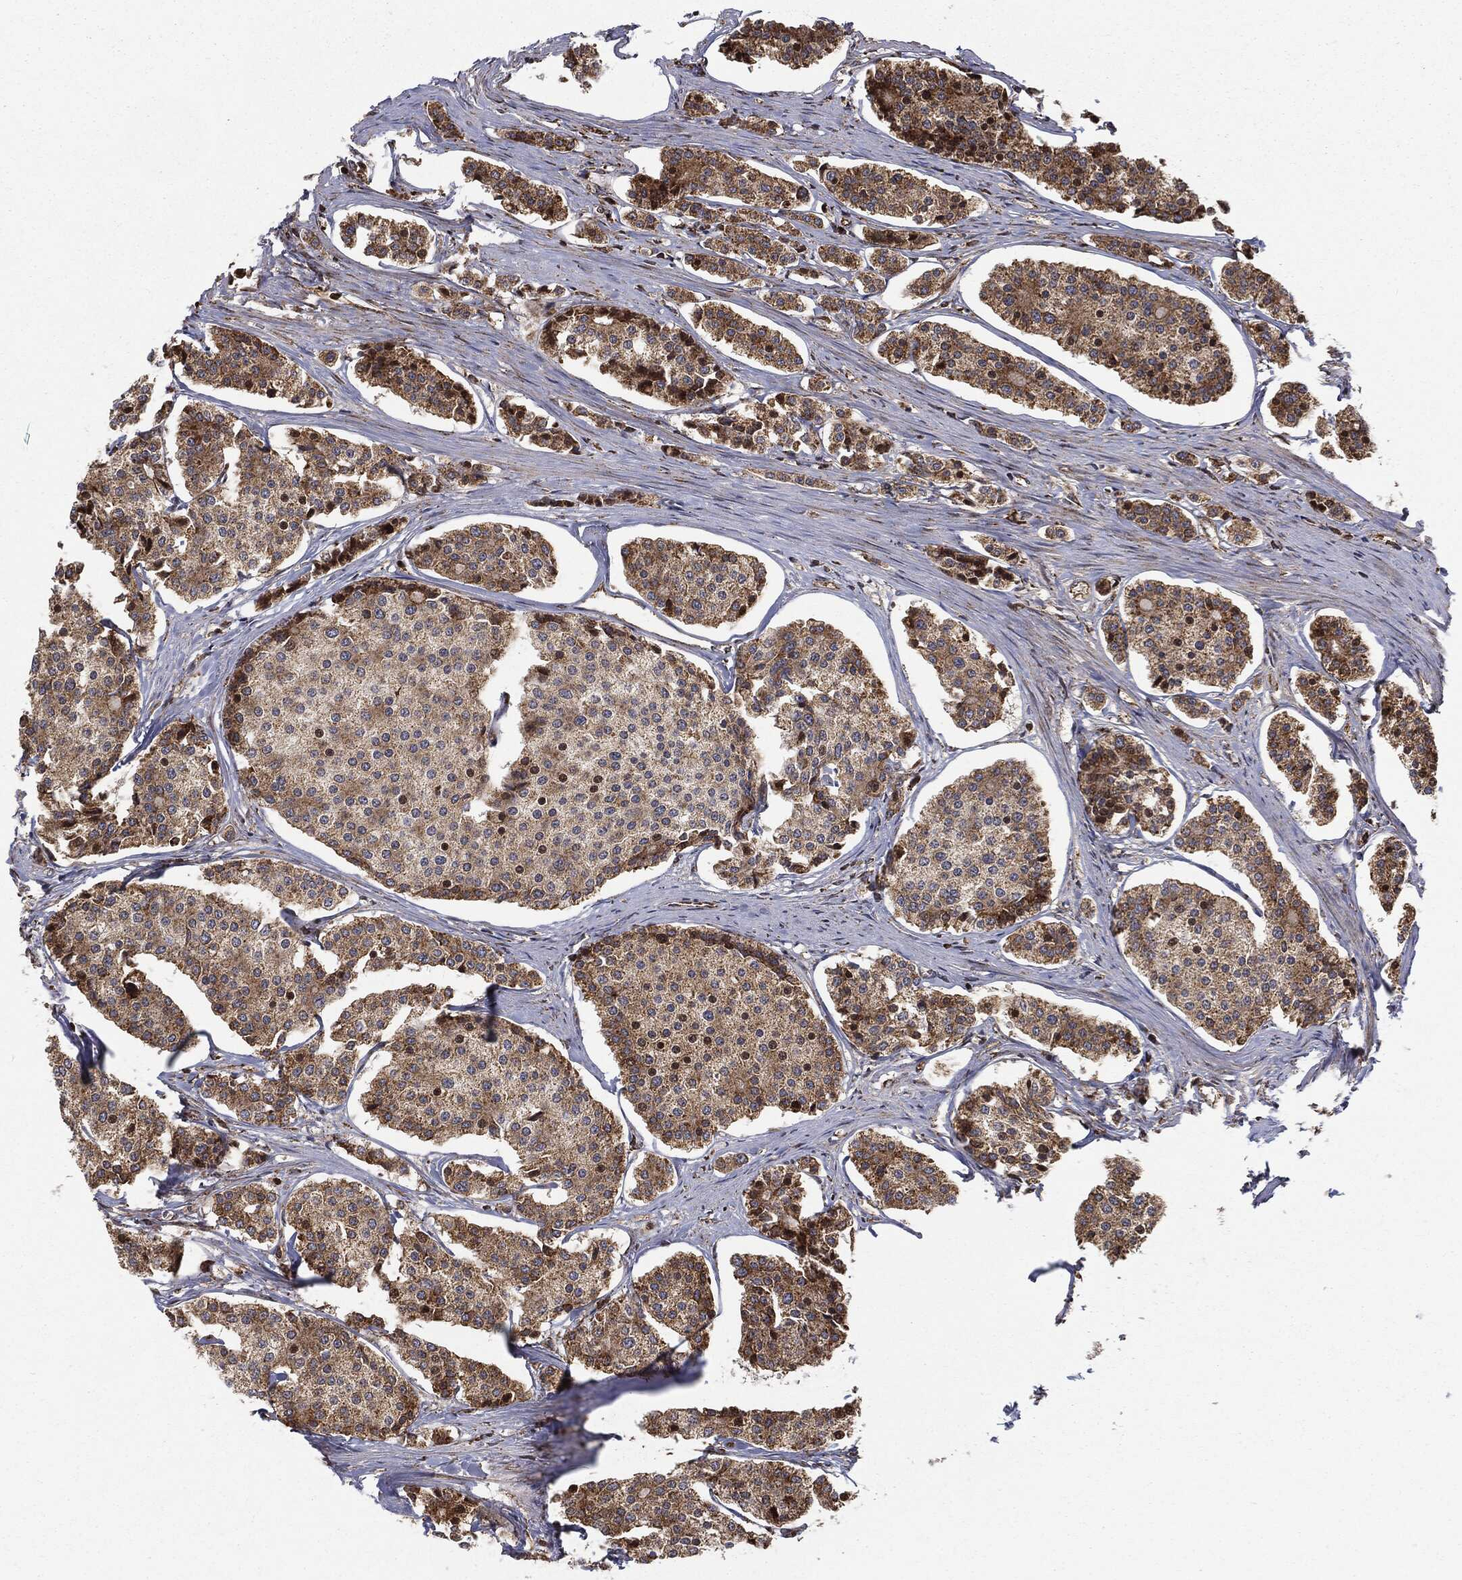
{"staining": {"intensity": "moderate", "quantity": ">75%", "location": "cytoplasmic/membranous"}, "tissue": "carcinoid", "cell_type": "Tumor cells", "image_type": "cancer", "snomed": [{"axis": "morphology", "description": "Carcinoid, malignant, NOS"}, {"axis": "topography", "description": "Small intestine"}], "caption": "Protein staining by immunohistochemistry displays moderate cytoplasmic/membranous expression in approximately >75% of tumor cells in carcinoid (malignant).", "gene": "CYLD", "patient": {"sex": "female", "age": 65}}